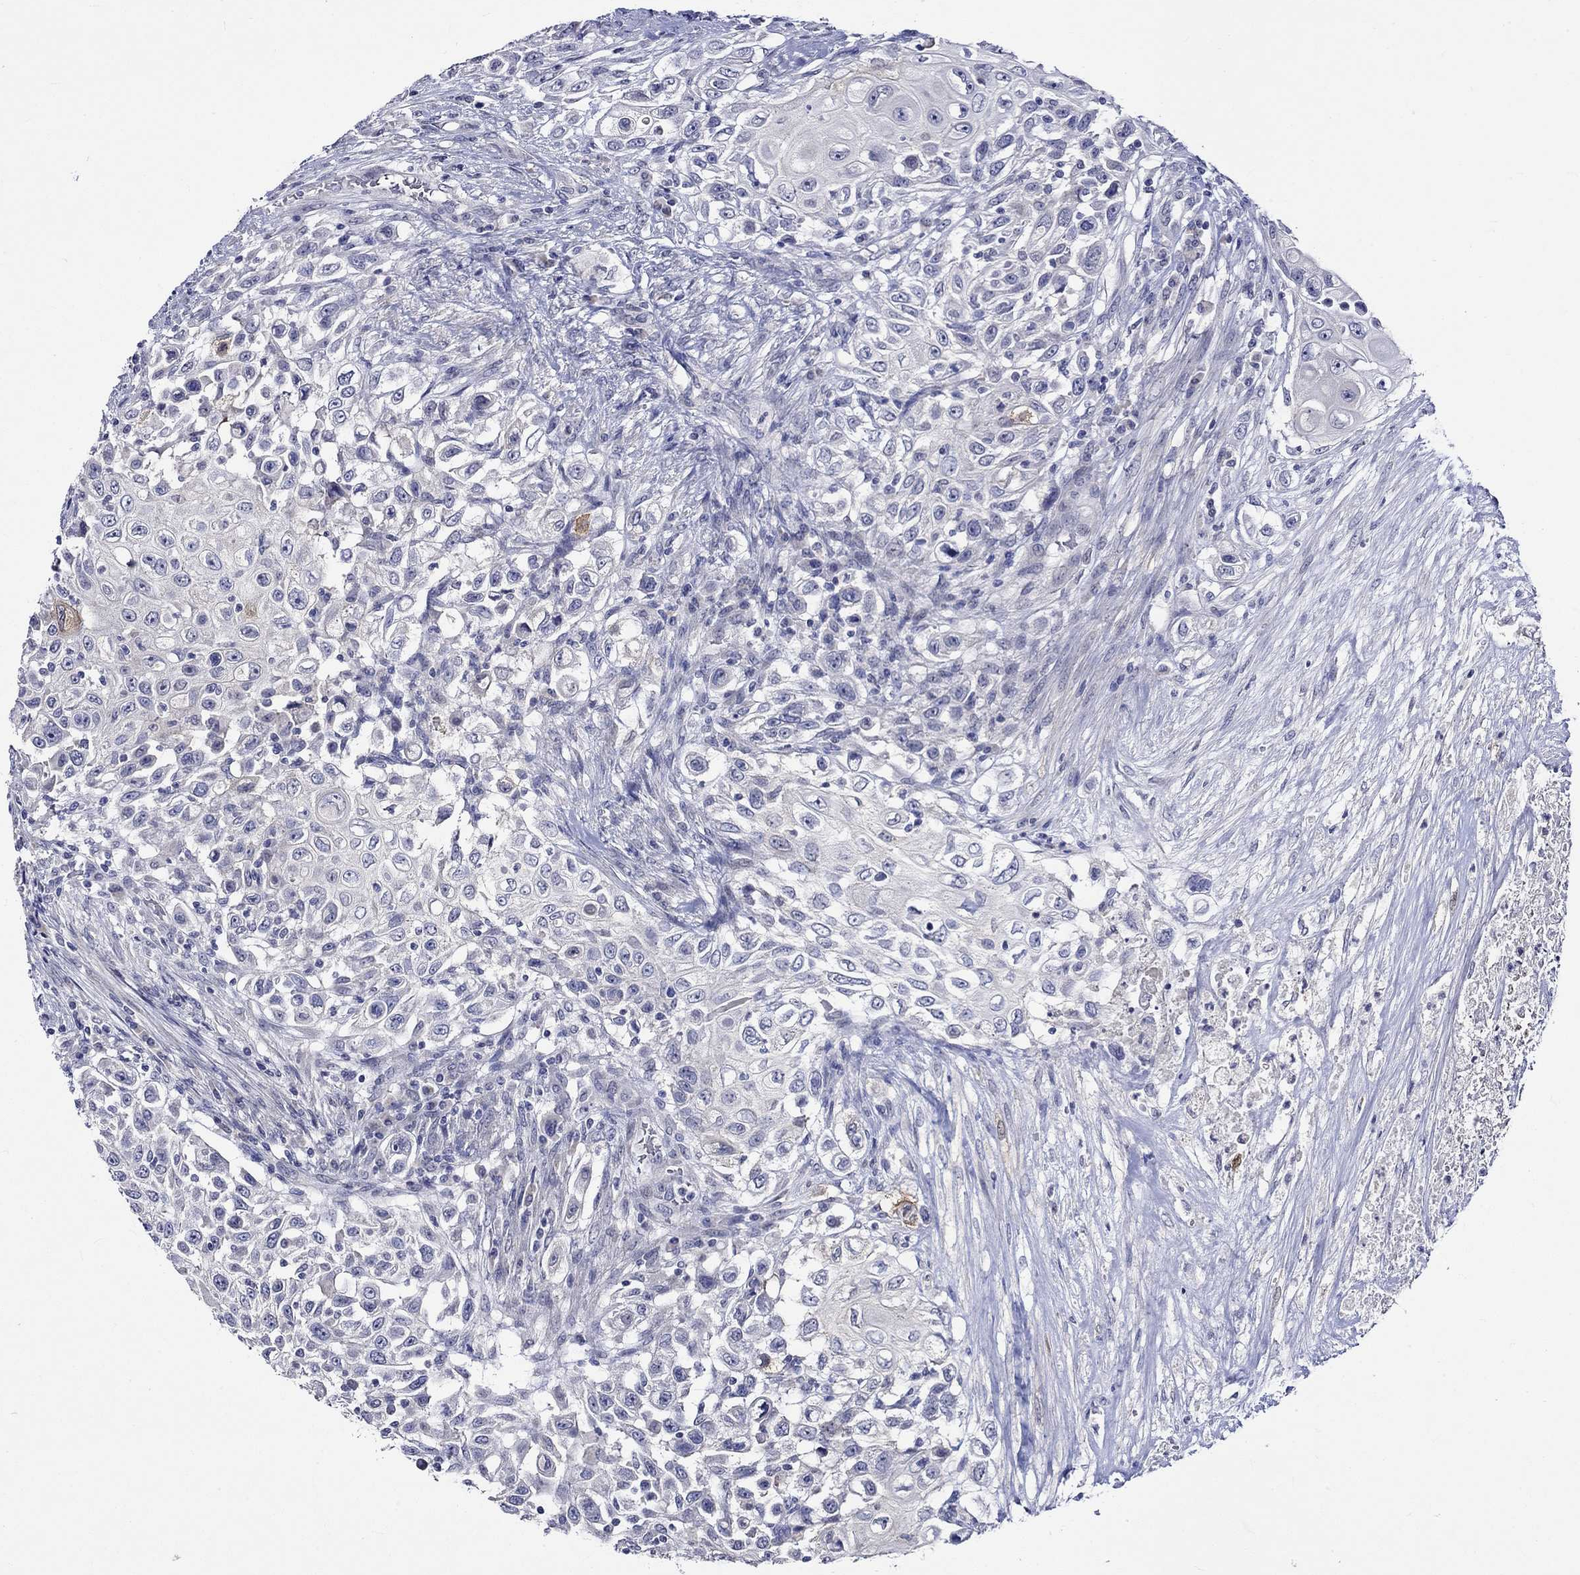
{"staining": {"intensity": "negative", "quantity": "none", "location": "none"}, "tissue": "urothelial cancer", "cell_type": "Tumor cells", "image_type": "cancer", "snomed": [{"axis": "morphology", "description": "Urothelial carcinoma, High grade"}, {"axis": "topography", "description": "Urinary bladder"}], "caption": "The micrograph demonstrates no staining of tumor cells in urothelial cancer.", "gene": "CRYAB", "patient": {"sex": "female", "age": 56}}